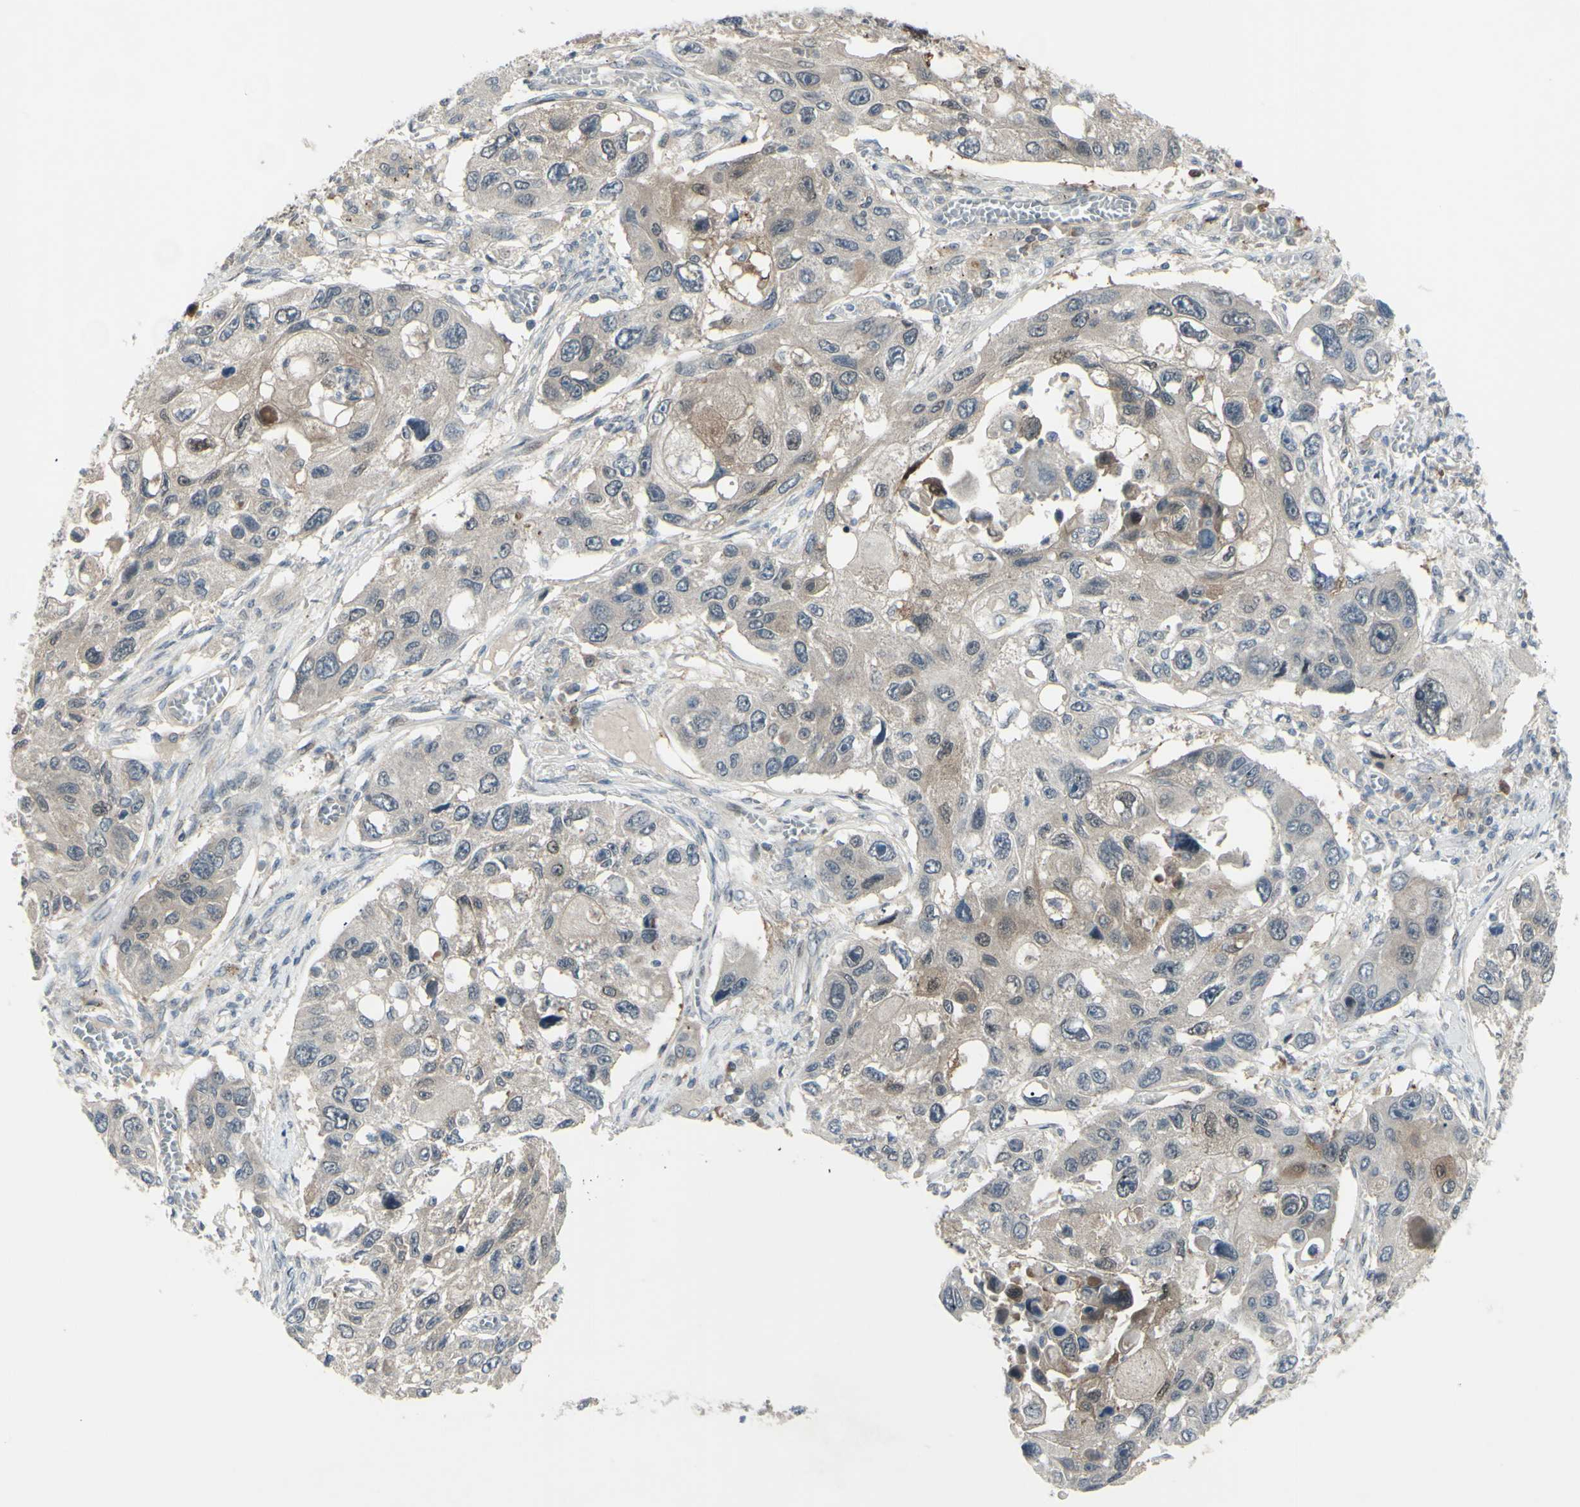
{"staining": {"intensity": "weak", "quantity": "<25%", "location": "cytoplasmic/membranous"}, "tissue": "lung cancer", "cell_type": "Tumor cells", "image_type": "cancer", "snomed": [{"axis": "morphology", "description": "Squamous cell carcinoma, NOS"}, {"axis": "topography", "description": "Lung"}], "caption": "This is an immunohistochemistry histopathology image of human lung cancer. There is no expression in tumor cells.", "gene": "ETNK1", "patient": {"sex": "male", "age": 71}}